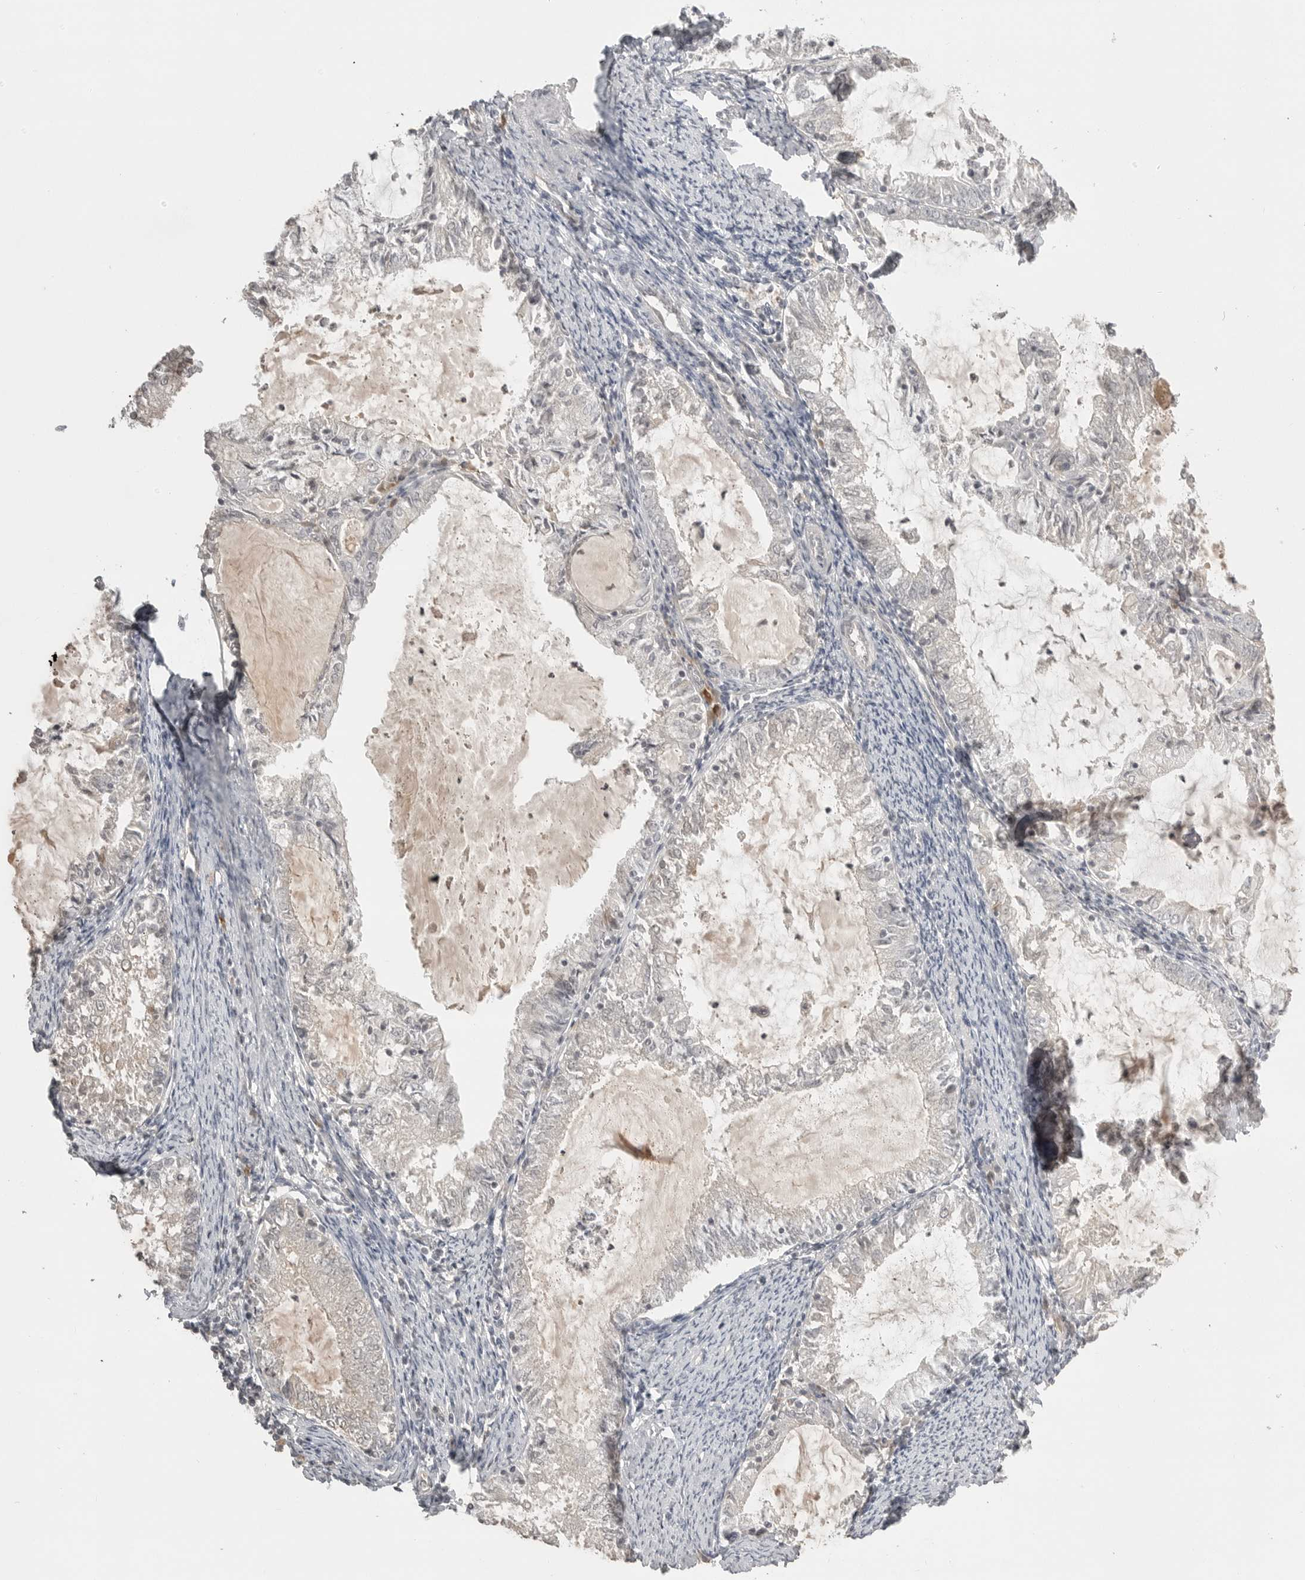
{"staining": {"intensity": "negative", "quantity": "none", "location": "none"}, "tissue": "endometrial cancer", "cell_type": "Tumor cells", "image_type": "cancer", "snomed": [{"axis": "morphology", "description": "Adenocarcinoma, NOS"}, {"axis": "topography", "description": "Endometrium"}], "caption": "Photomicrograph shows no significant protein staining in tumor cells of adenocarcinoma (endometrial).", "gene": "SMG8", "patient": {"sex": "female", "age": 57}}